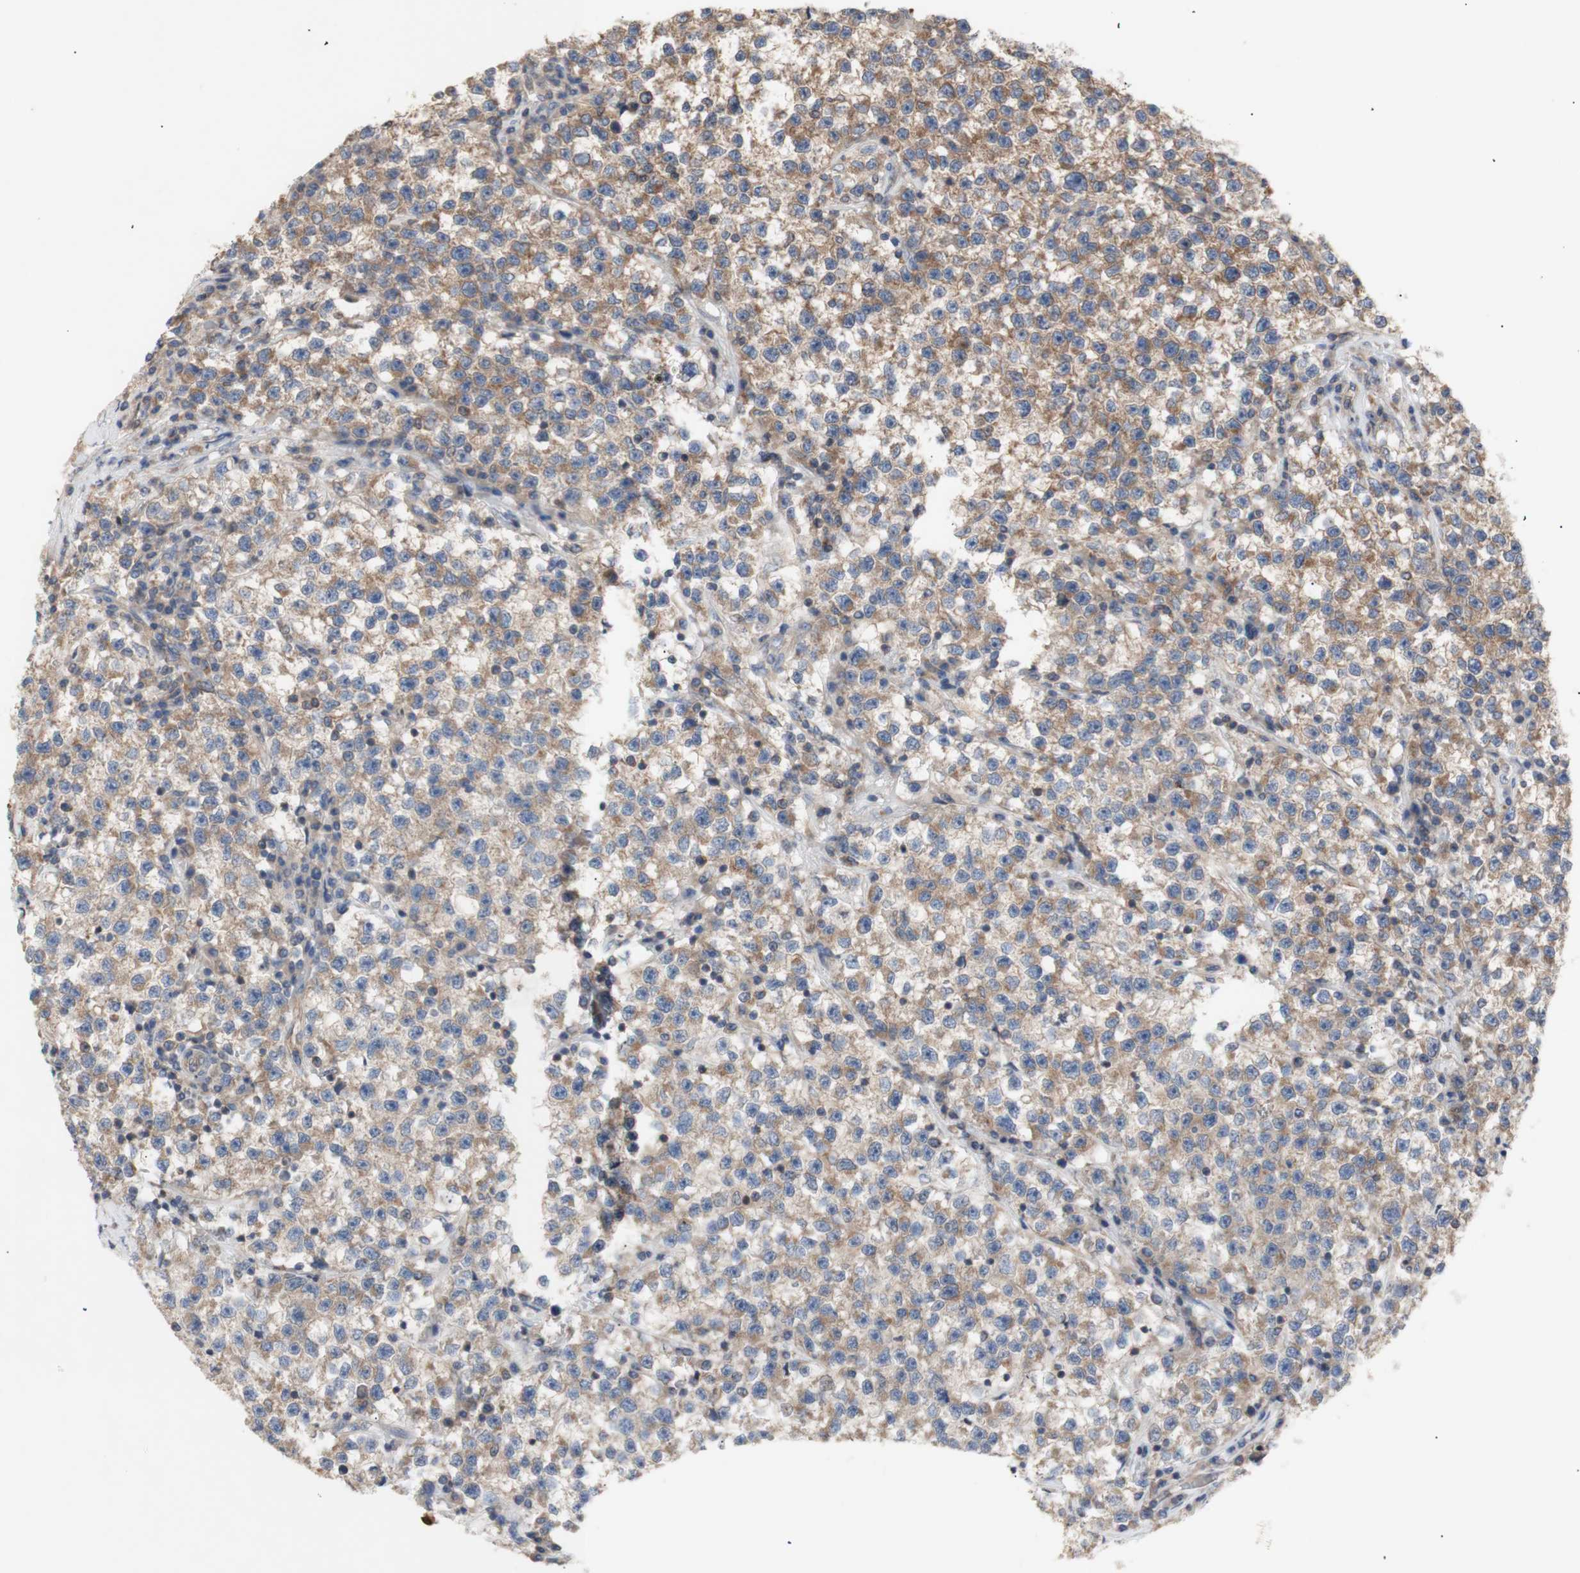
{"staining": {"intensity": "moderate", "quantity": ">75%", "location": "cytoplasmic/membranous"}, "tissue": "testis cancer", "cell_type": "Tumor cells", "image_type": "cancer", "snomed": [{"axis": "morphology", "description": "Seminoma, NOS"}, {"axis": "topography", "description": "Testis"}], "caption": "Seminoma (testis) stained with a brown dye exhibits moderate cytoplasmic/membranous positive staining in approximately >75% of tumor cells.", "gene": "IKBKG", "patient": {"sex": "male", "age": 22}}